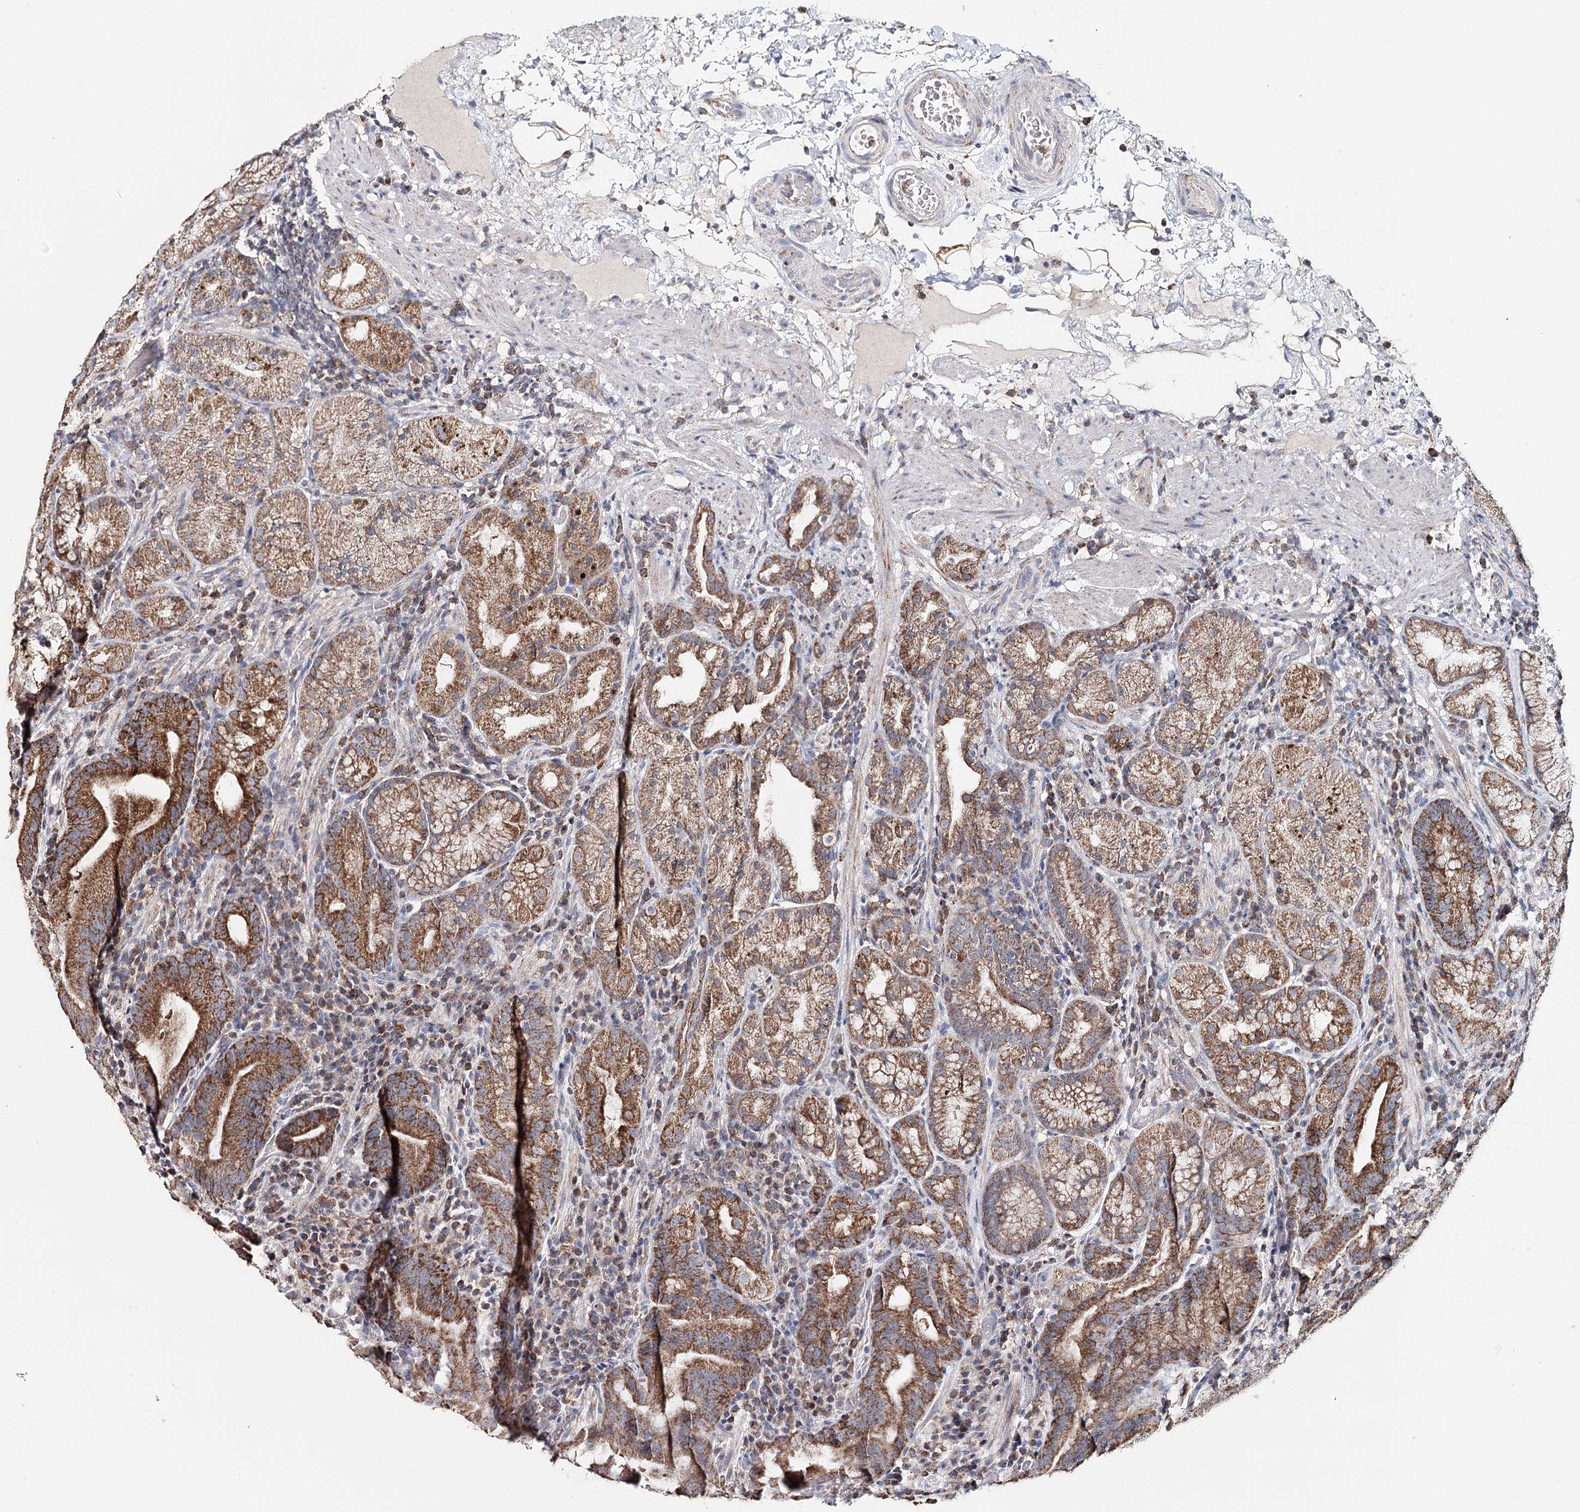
{"staining": {"intensity": "moderate", "quantity": ">75%", "location": "cytoplasmic/membranous"}, "tissue": "stomach", "cell_type": "Glandular cells", "image_type": "normal", "snomed": [{"axis": "morphology", "description": "Normal tissue, NOS"}, {"axis": "morphology", "description": "Inflammation, NOS"}, {"axis": "topography", "description": "Stomach"}], "caption": "High-magnification brightfield microscopy of benign stomach stained with DAB (3,3'-diaminobenzidine) (brown) and counterstained with hematoxylin (blue). glandular cells exhibit moderate cytoplasmic/membranous positivity is present in approximately>75% of cells.", "gene": "MMP25", "patient": {"sex": "male", "age": 79}}